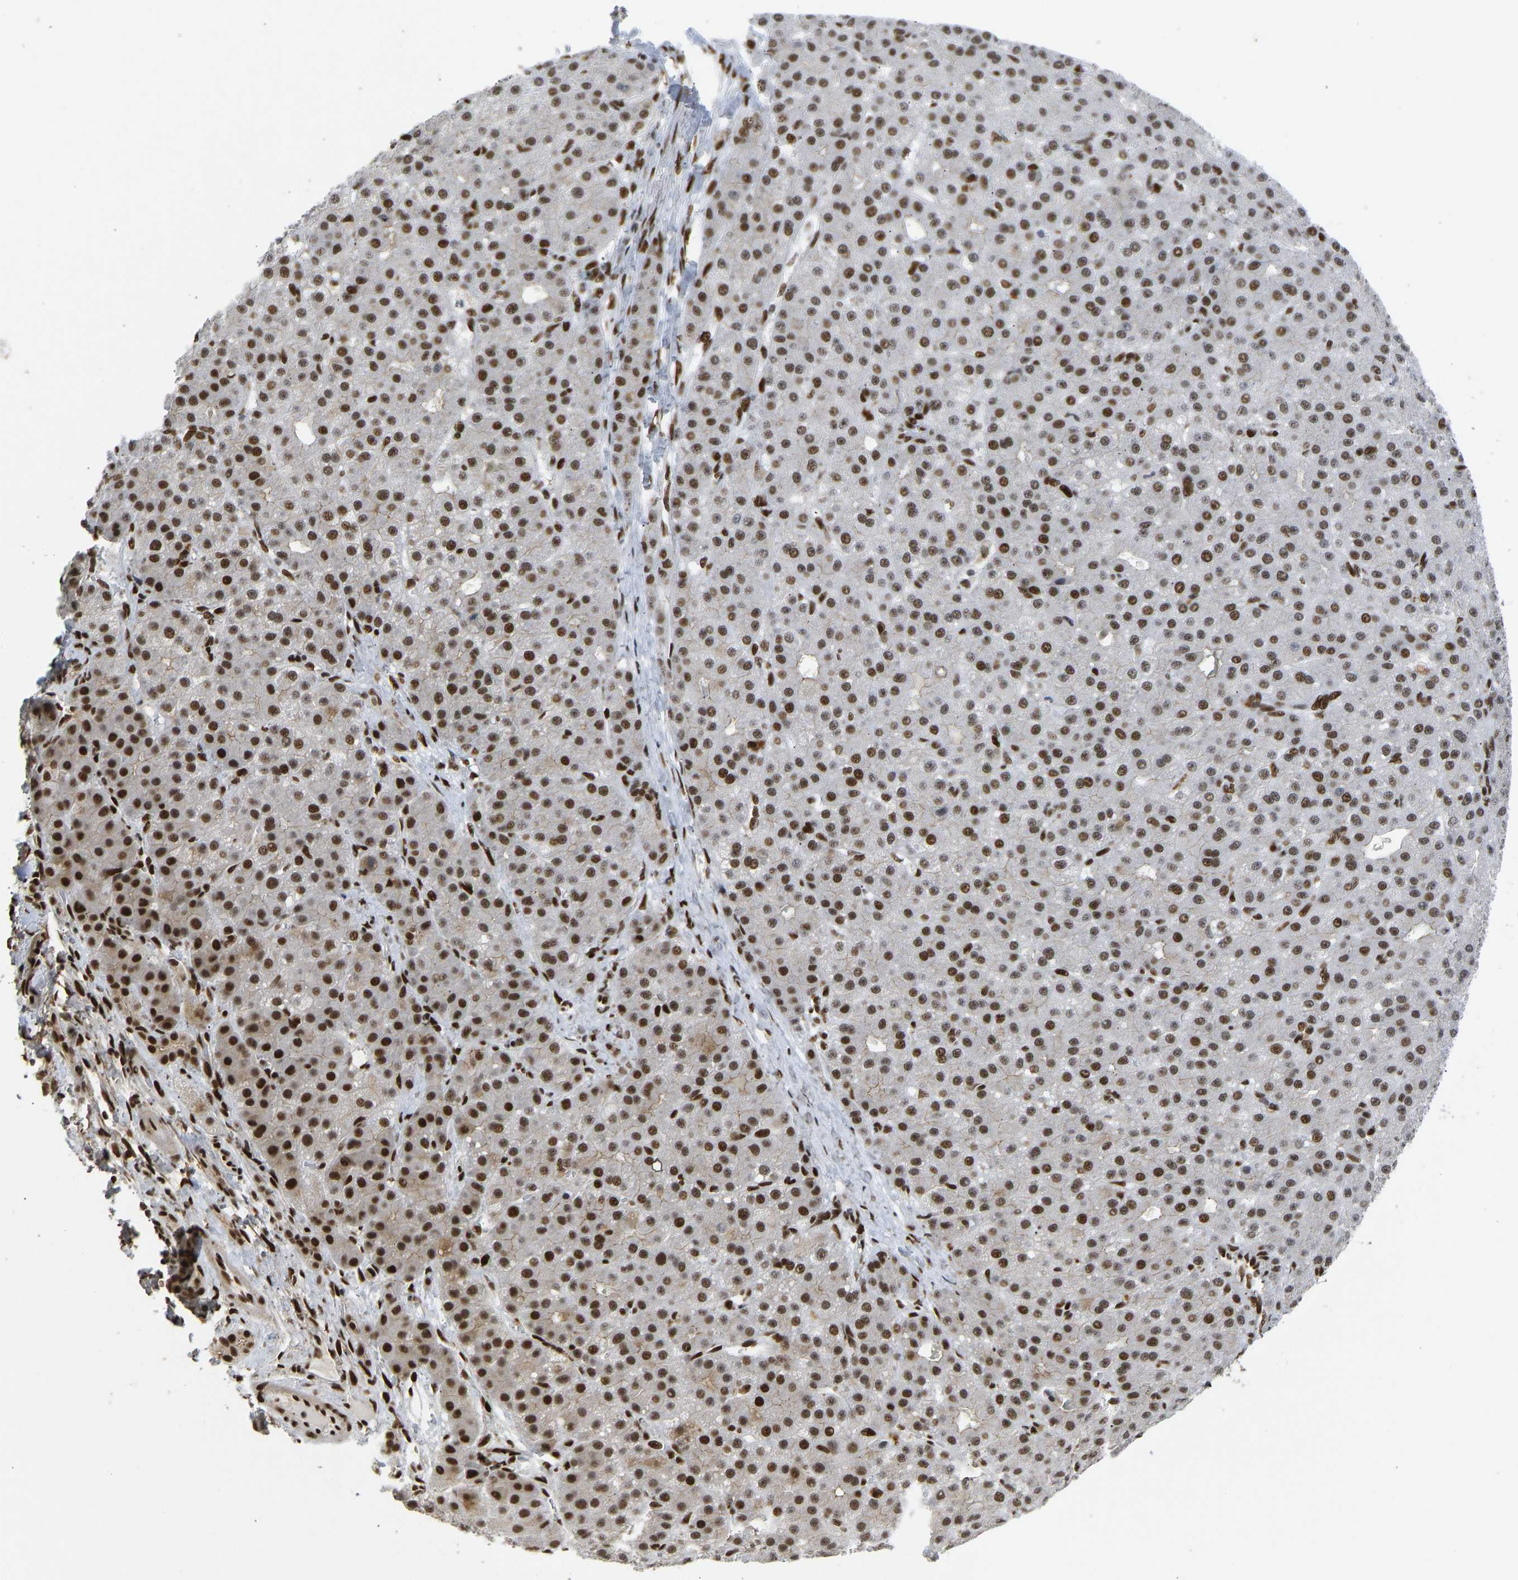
{"staining": {"intensity": "strong", "quantity": ">75%", "location": "nuclear"}, "tissue": "liver cancer", "cell_type": "Tumor cells", "image_type": "cancer", "snomed": [{"axis": "morphology", "description": "Carcinoma, Hepatocellular, NOS"}, {"axis": "topography", "description": "Liver"}], "caption": "Immunohistochemistry (IHC) of human liver cancer displays high levels of strong nuclear expression in approximately >75% of tumor cells.", "gene": "FOXK1", "patient": {"sex": "male", "age": 67}}